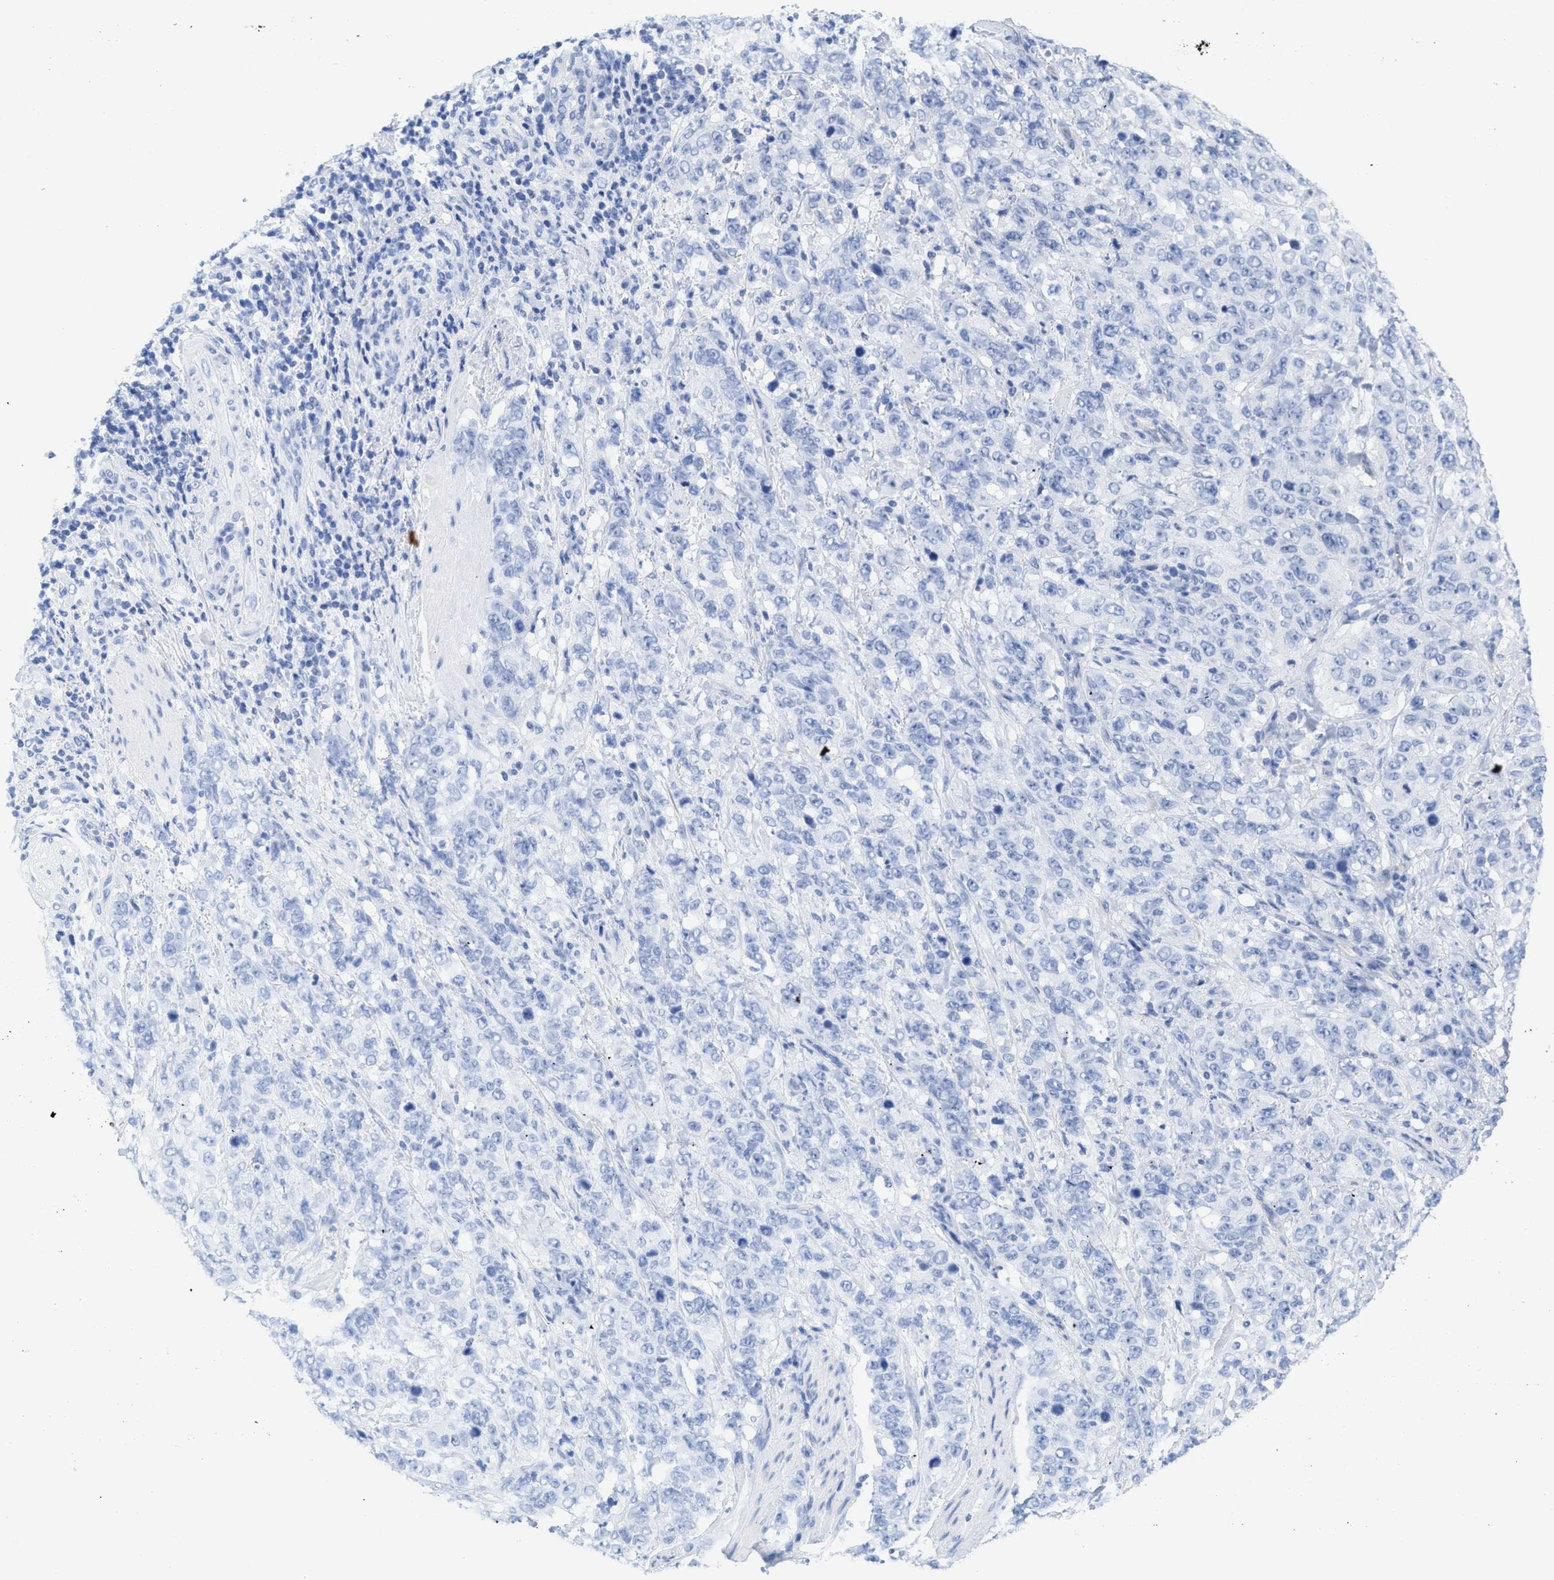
{"staining": {"intensity": "negative", "quantity": "none", "location": "none"}, "tissue": "stomach cancer", "cell_type": "Tumor cells", "image_type": "cancer", "snomed": [{"axis": "morphology", "description": "Adenocarcinoma, NOS"}, {"axis": "topography", "description": "Stomach"}], "caption": "Tumor cells are negative for brown protein staining in stomach cancer.", "gene": "LDAF1", "patient": {"sex": "male", "age": 48}}